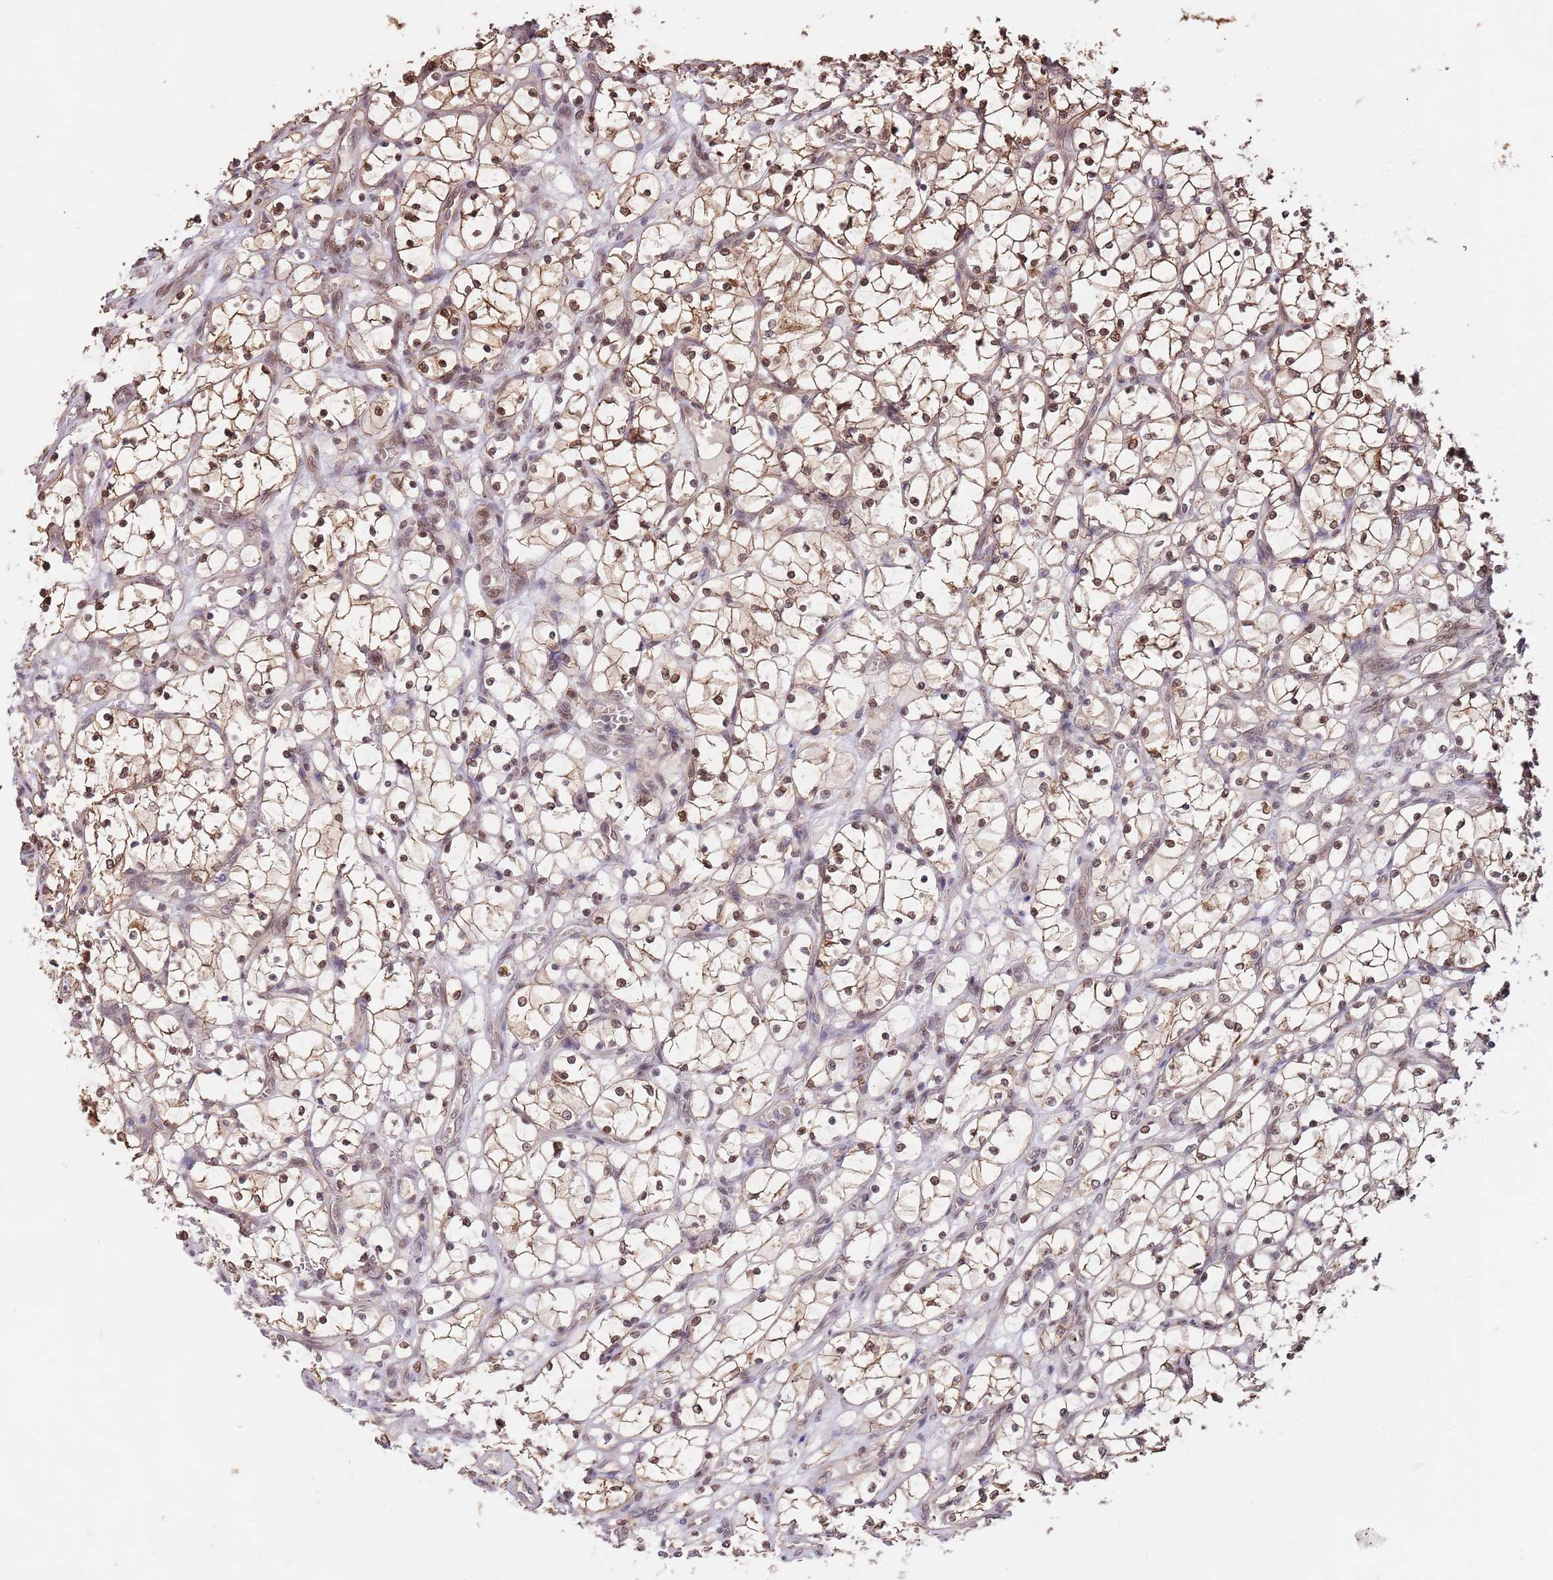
{"staining": {"intensity": "moderate", "quantity": ">75%", "location": "cytoplasmic/membranous,nuclear"}, "tissue": "renal cancer", "cell_type": "Tumor cells", "image_type": "cancer", "snomed": [{"axis": "morphology", "description": "Adenocarcinoma, NOS"}, {"axis": "topography", "description": "Kidney"}], "caption": "Protein expression analysis of renal cancer shows moderate cytoplasmic/membranous and nuclear expression in approximately >75% of tumor cells. Nuclei are stained in blue.", "gene": "RIF1", "patient": {"sex": "female", "age": 69}}